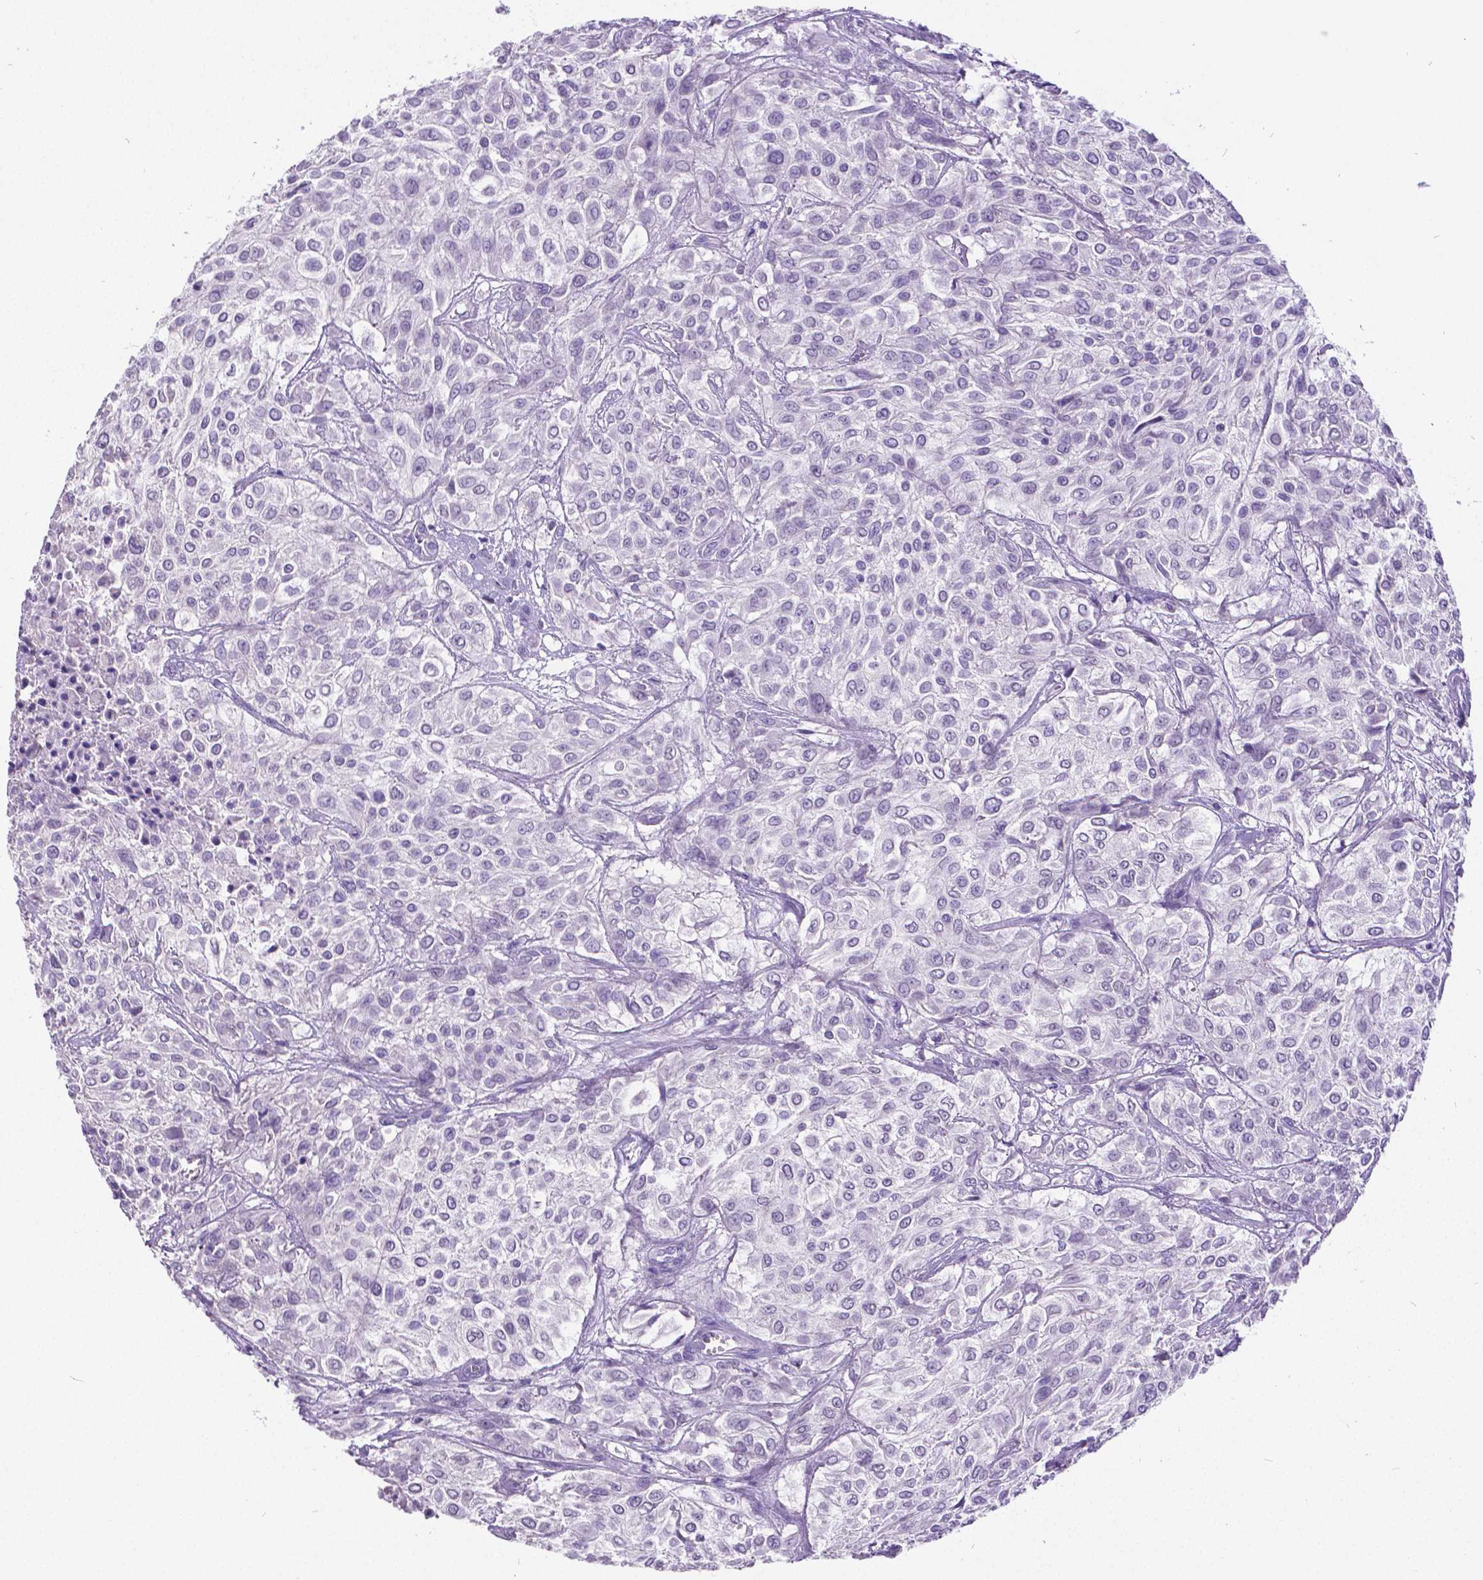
{"staining": {"intensity": "negative", "quantity": "none", "location": "none"}, "tissue": "urothelial cancer", "cell_type": "Tumor cells", "image_type": "cancer", "snomed": [{"axis": "morphology", "description": "Urothelial carcinoma, High grade"}, {"axis": "topography", "description": "Urinary bladder"}], "caption": "Tumor cells show no significant staining in urothelial cancer. (Brightfield microscopy of DAB immunohistochemistry at high magnification).", "gene": "SATB2", "patient": {"sex": "male", "age": 57}}